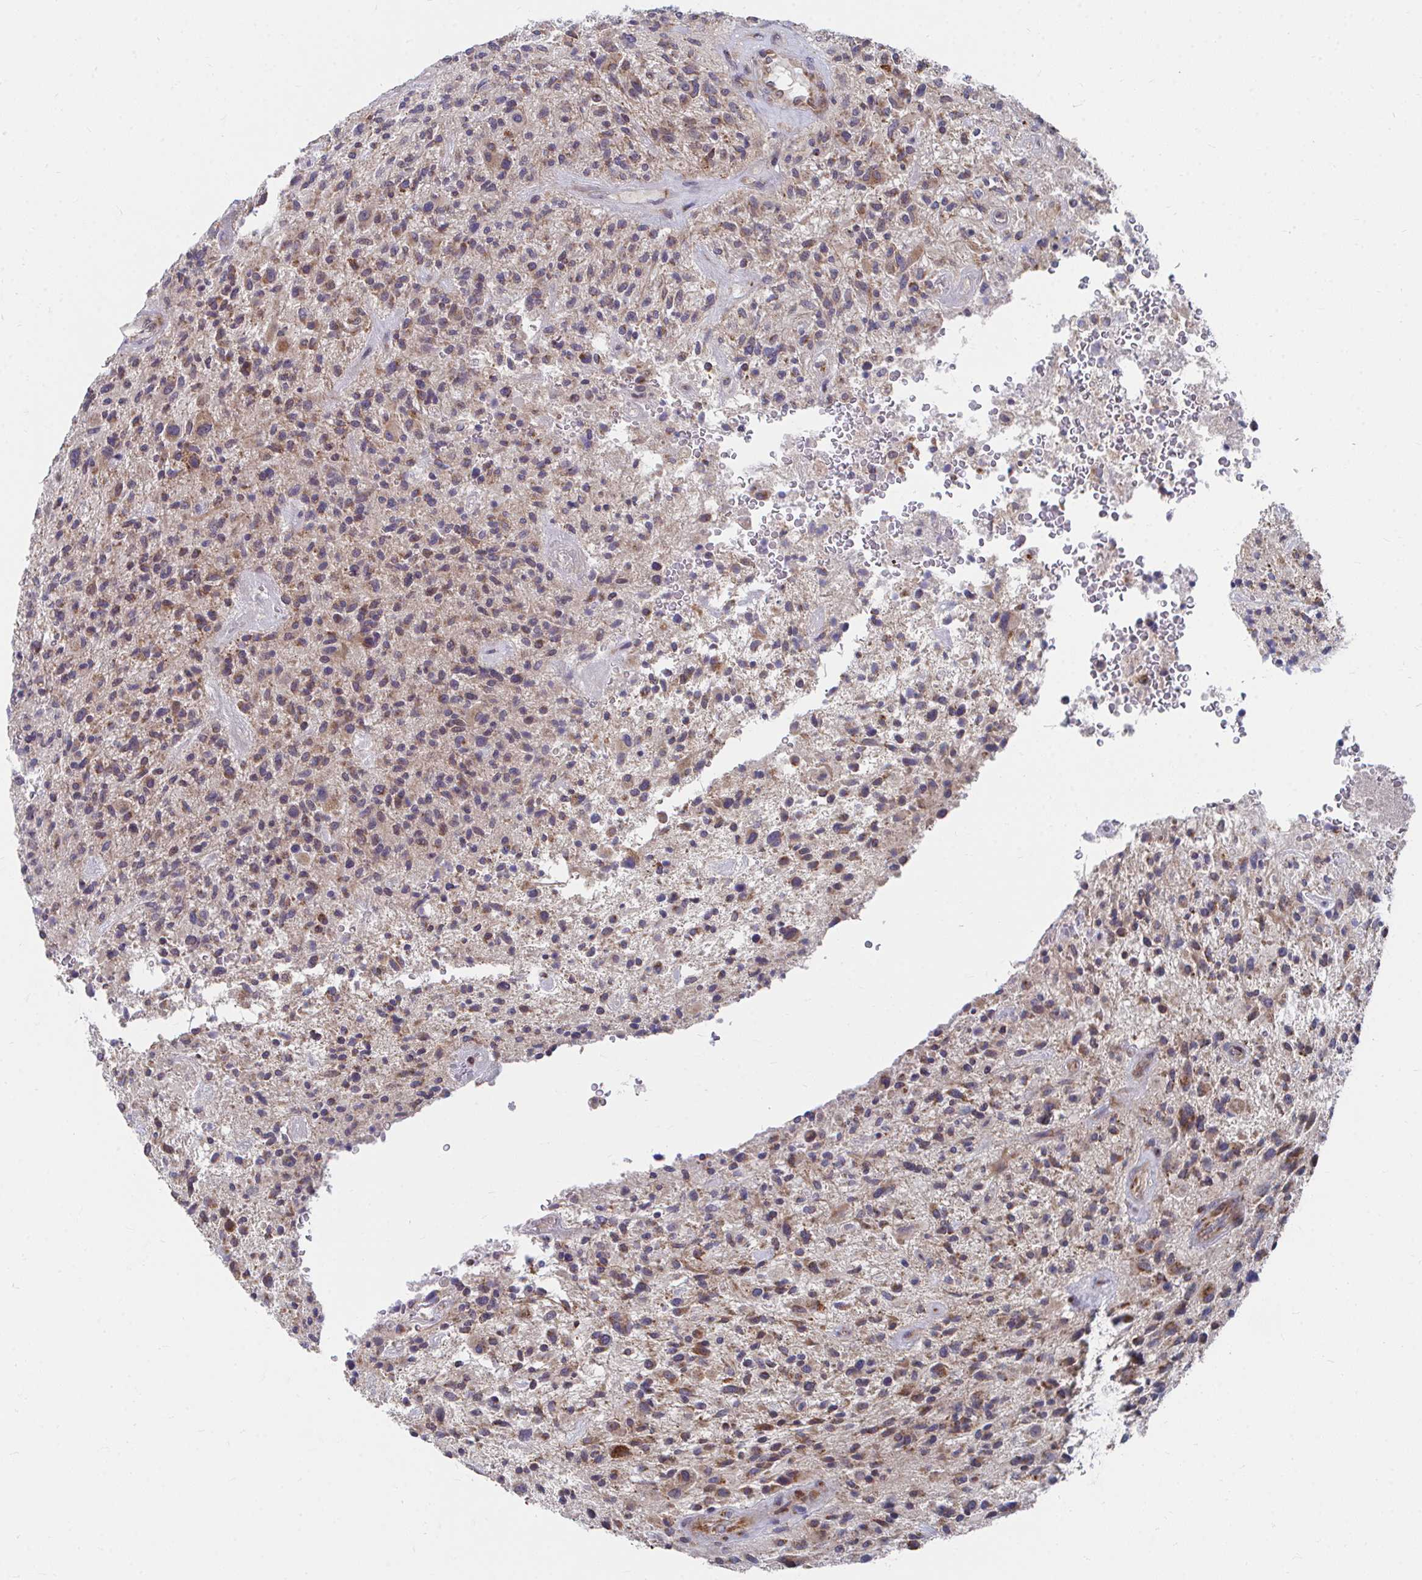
{"staining": {"intensity": "moderate", "quantity": "25%-75%", "location": "cytoplasmic/membranous"}, "tissue": "glioma", "cell_type": "Tumor cells", "image_type": "cancer", "snomed": [{"axis": "morphology", "description": "Glioma, malignant, High grade"}, {"axis": "topography", "description": "Brain"}], "caption": "Immunohistochemistry (DAB (3,3'-diaminobenzidine)) staining of glioma reveals moderate cytoplasmic/membranous protein positivity in about 25%-75% of tumor cells. (Stains: DAB (3,3'-diaminobenzidine) in brown, nuclei in blue, Microscopy: brightfield microscopy at high magnification).", "gene": "PEX3", "patient": {"sex": "male", "age": 47}}